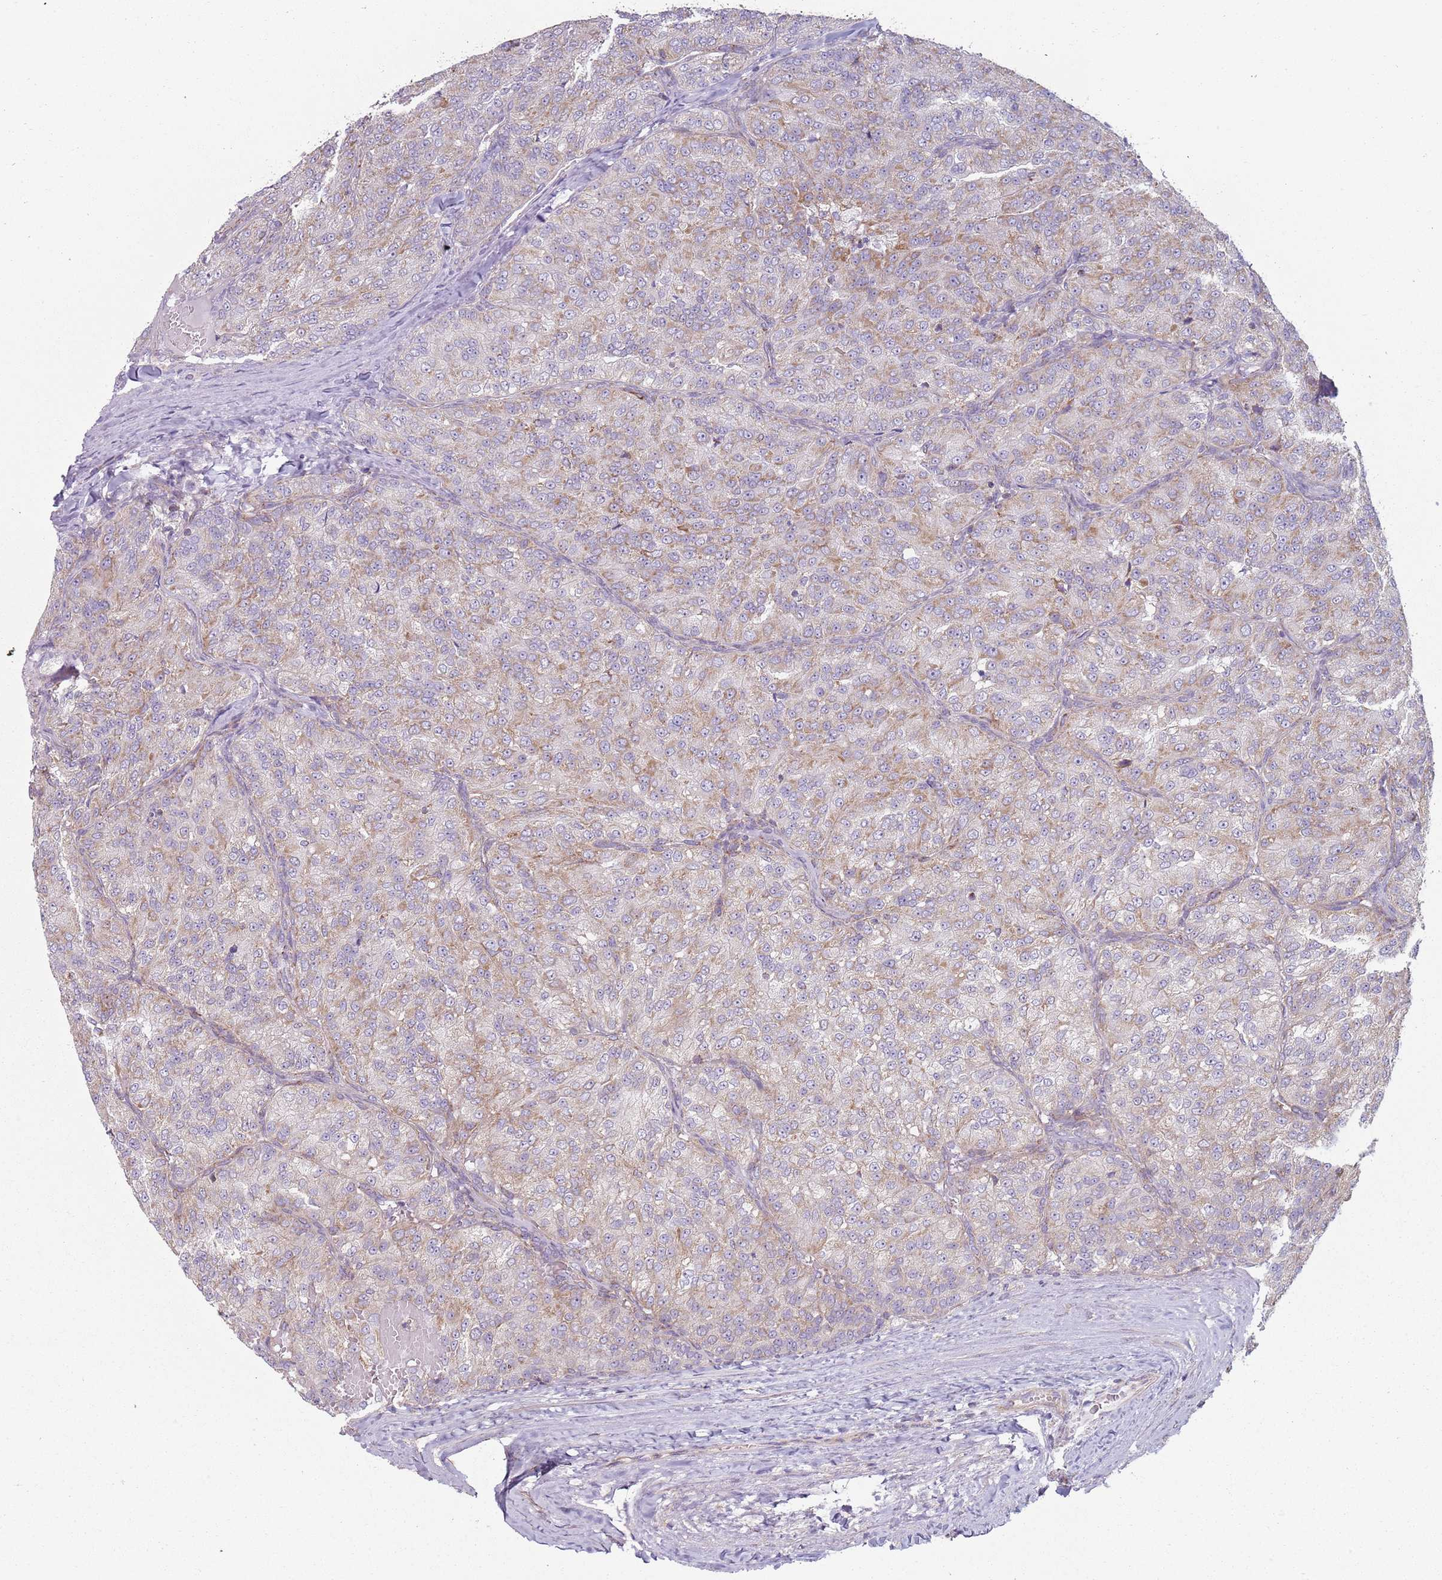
{"staining": {"intensity": "moderate", "quantity": "25%-75%", "location": "cytoplasmic/membranous"}, "tissue": "renal cancer", "cell_type": "Tumor cells", "image_type": "cancer", "snomed": [{"axis": "morphology", "description": "Adenocarcinoma, NOS"}, {"axis": "topography", "description": "Kidney"}], "caption": "About 25%-75% of tumor cells in human renal adenocarcinoma display moderate cytoplasmic/membranous protein expression as visualized by brown immunohistochemical staining.", "gene": "GAS8", "patient": {"sex": "female", "age": 63}}